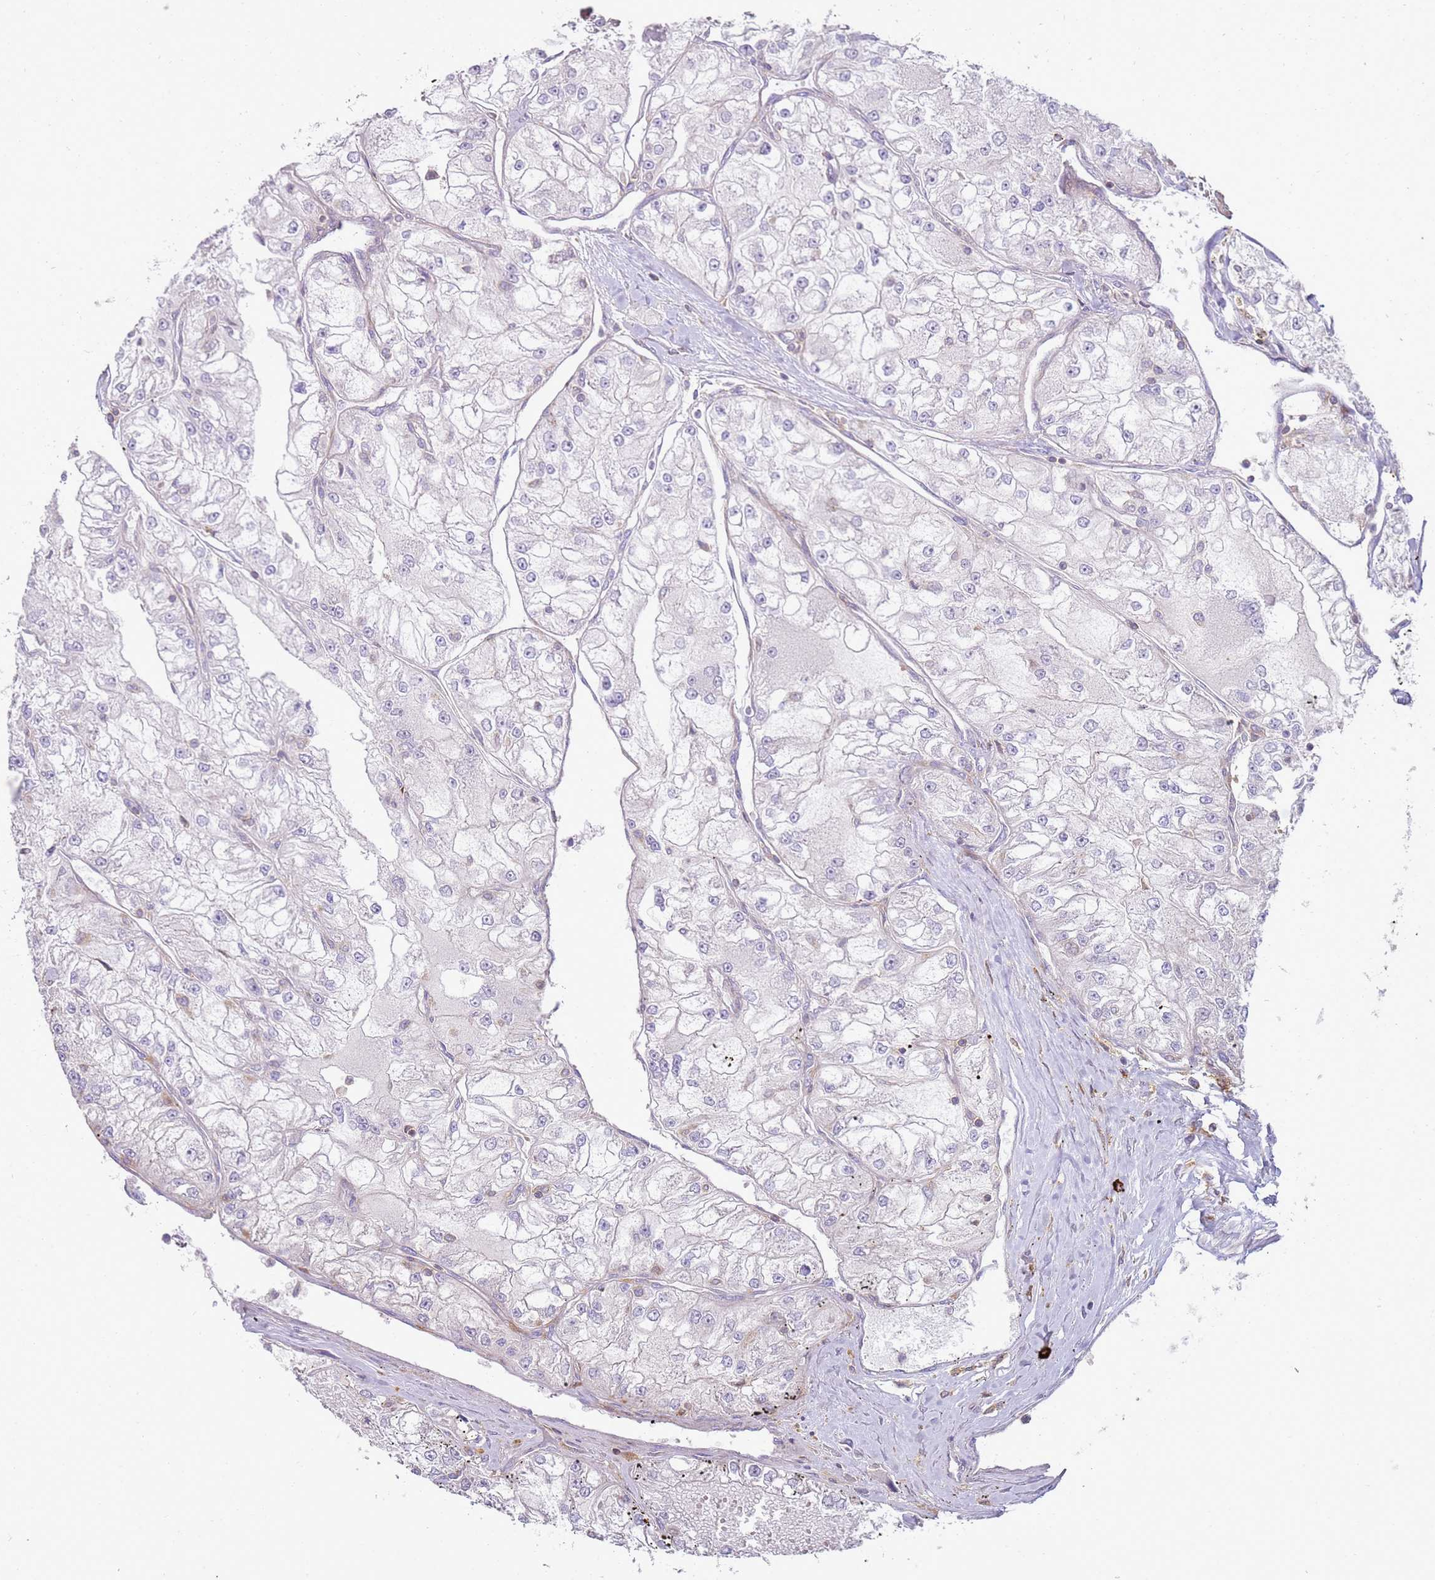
{"staining": {"intensity": "negative", "quantity": "none", "location": "none"}, "tissue": "renal cancer", "cell_type": "Tumor cells", "image_type": "cancer", "snomed": [{"axis": "morphology", "description": "Adenocarcinoma, NOS"}, {"axis": "topography", "description": "Kidney"}], "caption": "Renal adenocarcinoma was stained to show a protein in brown. There is no significant positivity in tumor cells. Nuclei are stained in blue.", "gene": "FPR1", "patient": {"sex": "female", "age": 72}}